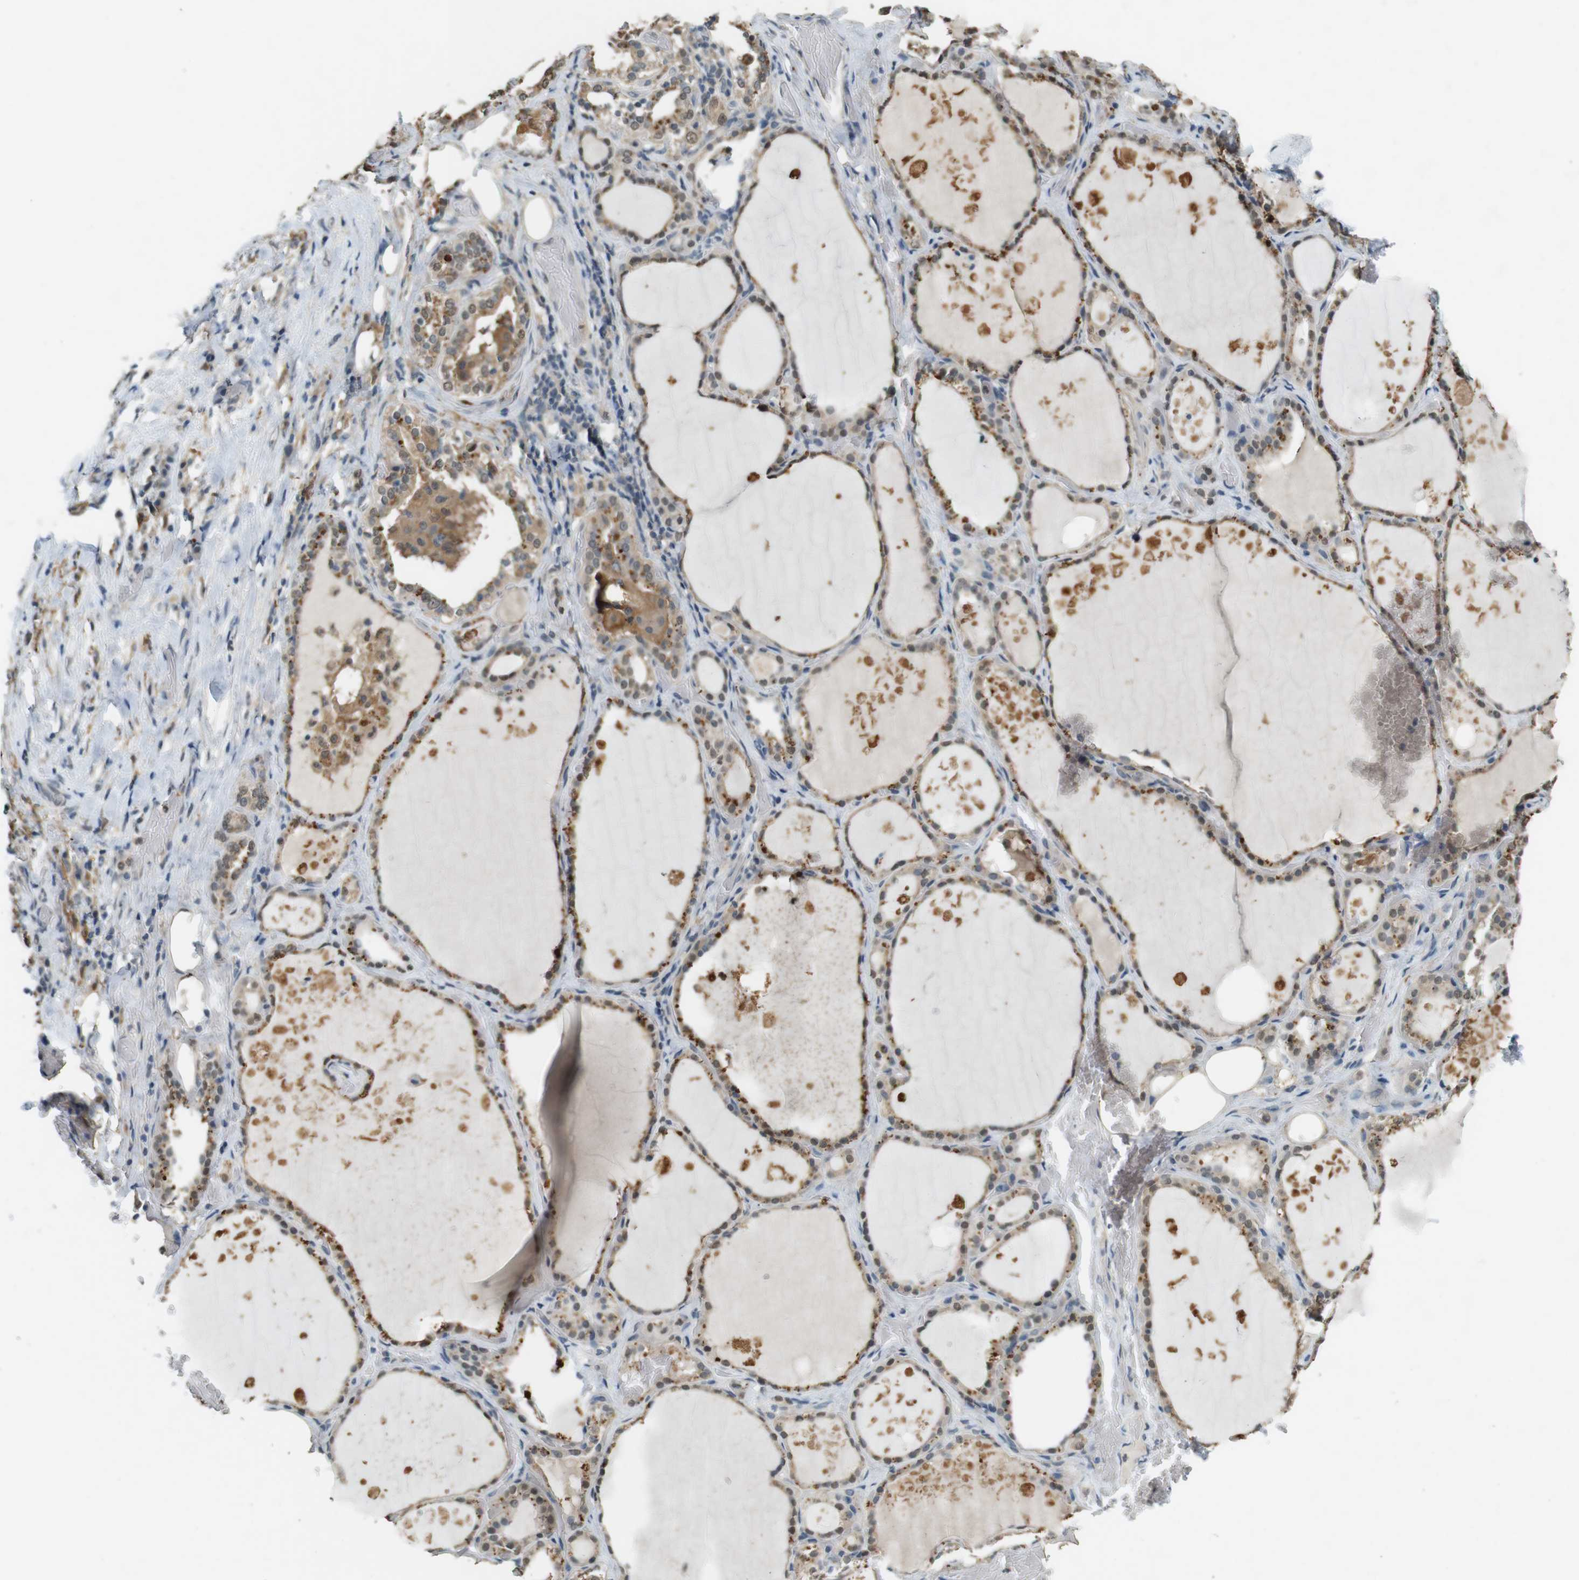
{"staining": {"intensity": "moderate", "quantity": "25%-75%", "location": "cytoplasmic/membranous,nuclear"}, "tissue": "thyroid gland", "cell_type": "Glandular cells", "image_type": "normal", "snomed": [{"axis": "morphology", "description": "Normal tissue, NOS"}, {"axis": "topography", "description": "Thyroid gland"}], "caption": "Immunohistochemical staining of benign human thyroid gland displays 25%-75% levels of moderate cytoplasmic/membranous,nuclear protein staining in about 25%-75% of glandular cells.", "gene": "CDK14", "patient": {"sex": "male", "age": 61}}